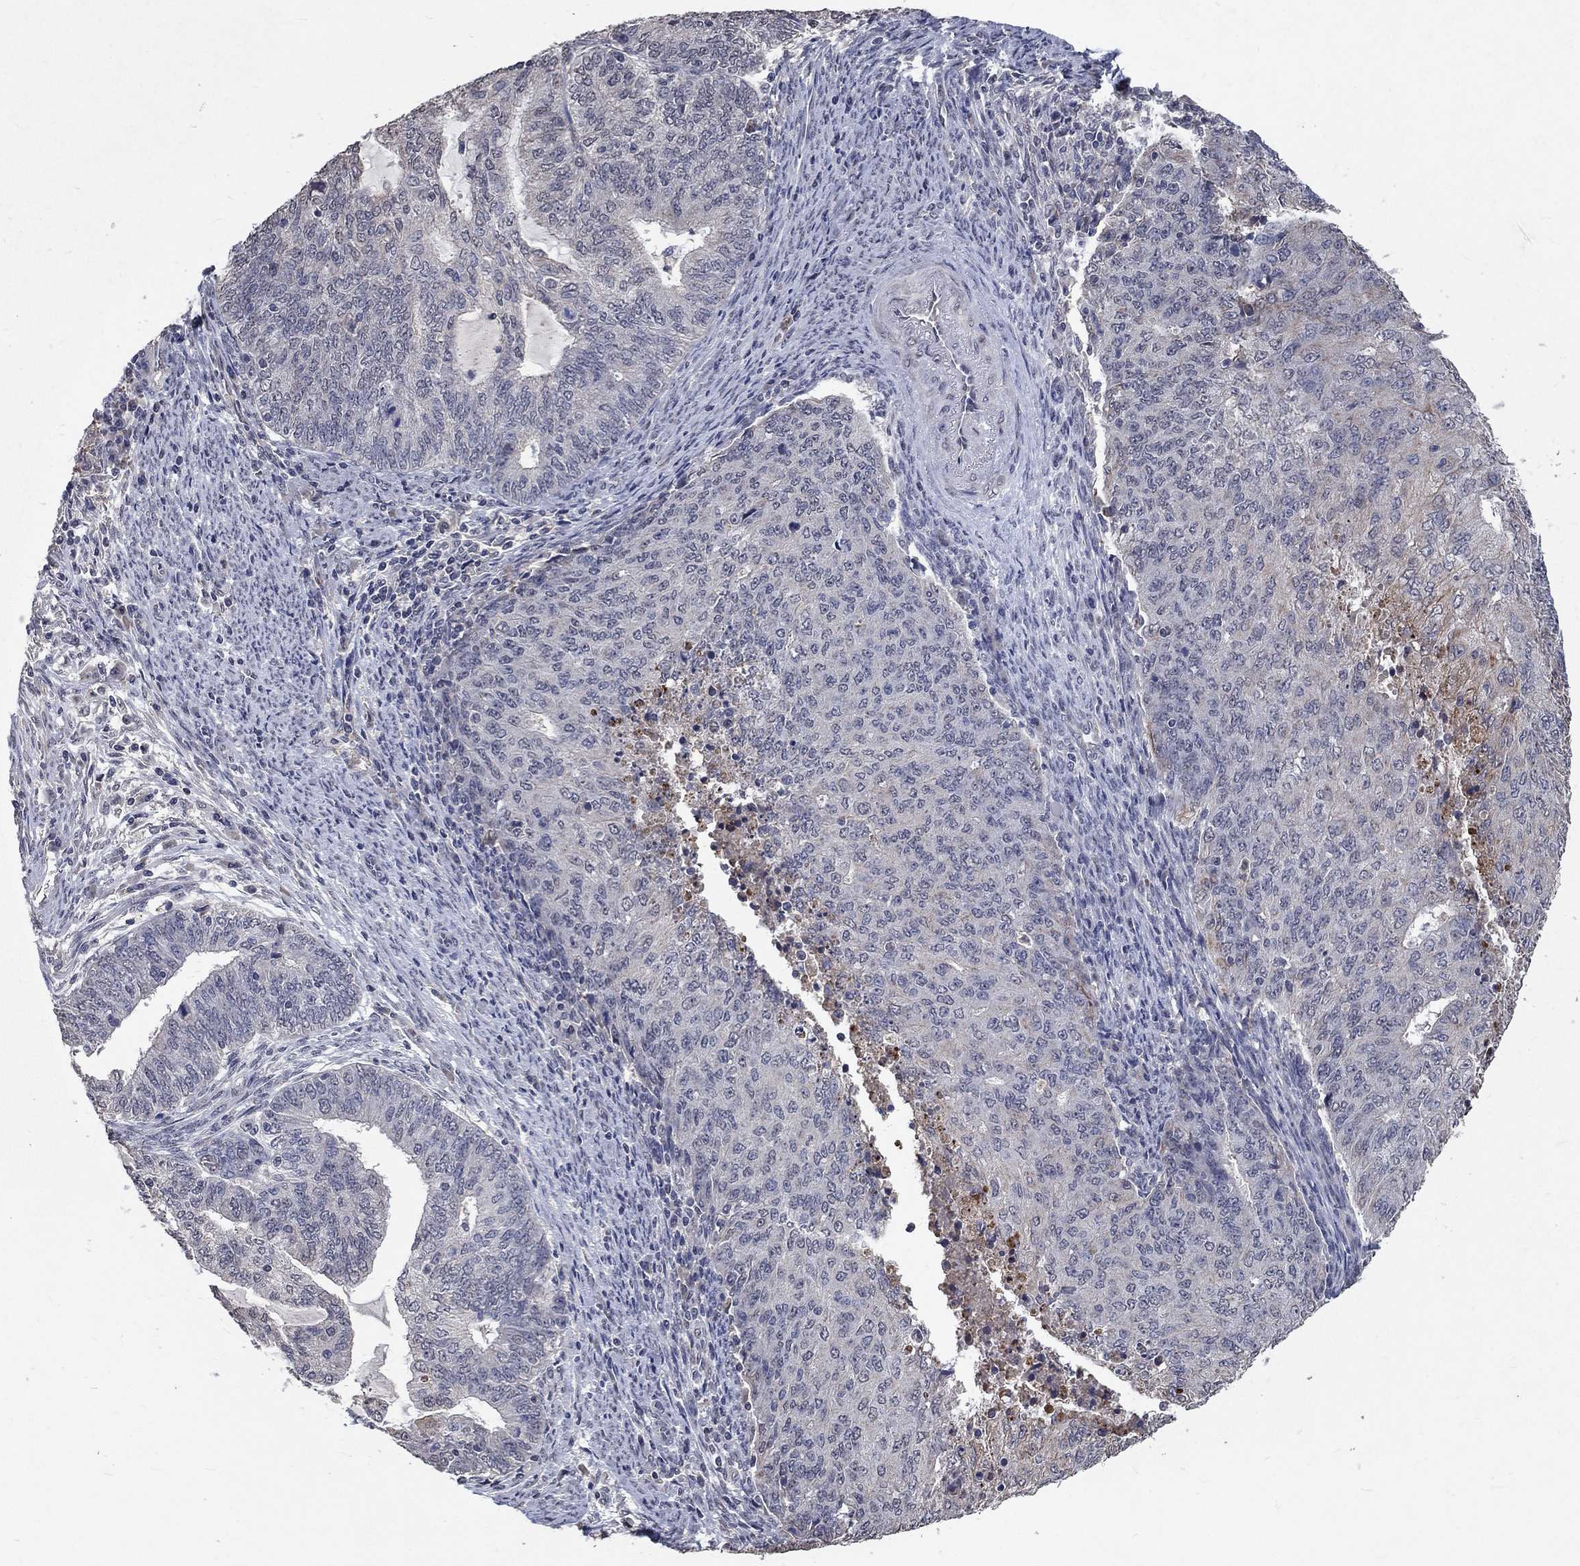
{"staining": {"intensity": "negative", "quantity": "none", "location": "none"}, "tissue": "endometrial cancer", "cell_type": "Tumor cells", "image_type": "cancer", "snomed": [{"axis": "morphology", "description": "Adenocarcinoma, NOS"}, {"axis": "topography", "description": "Endometrium"}], "caption": "This is a histopathology image of IHC staining of adenocarcinoma (endometrial), which shows no staining in tumor cells. (Immunohistochemistry, brightfield microscopy, high magnification).", "gene": "CHST5", "patient": {"sex": "female", "age": 82}}